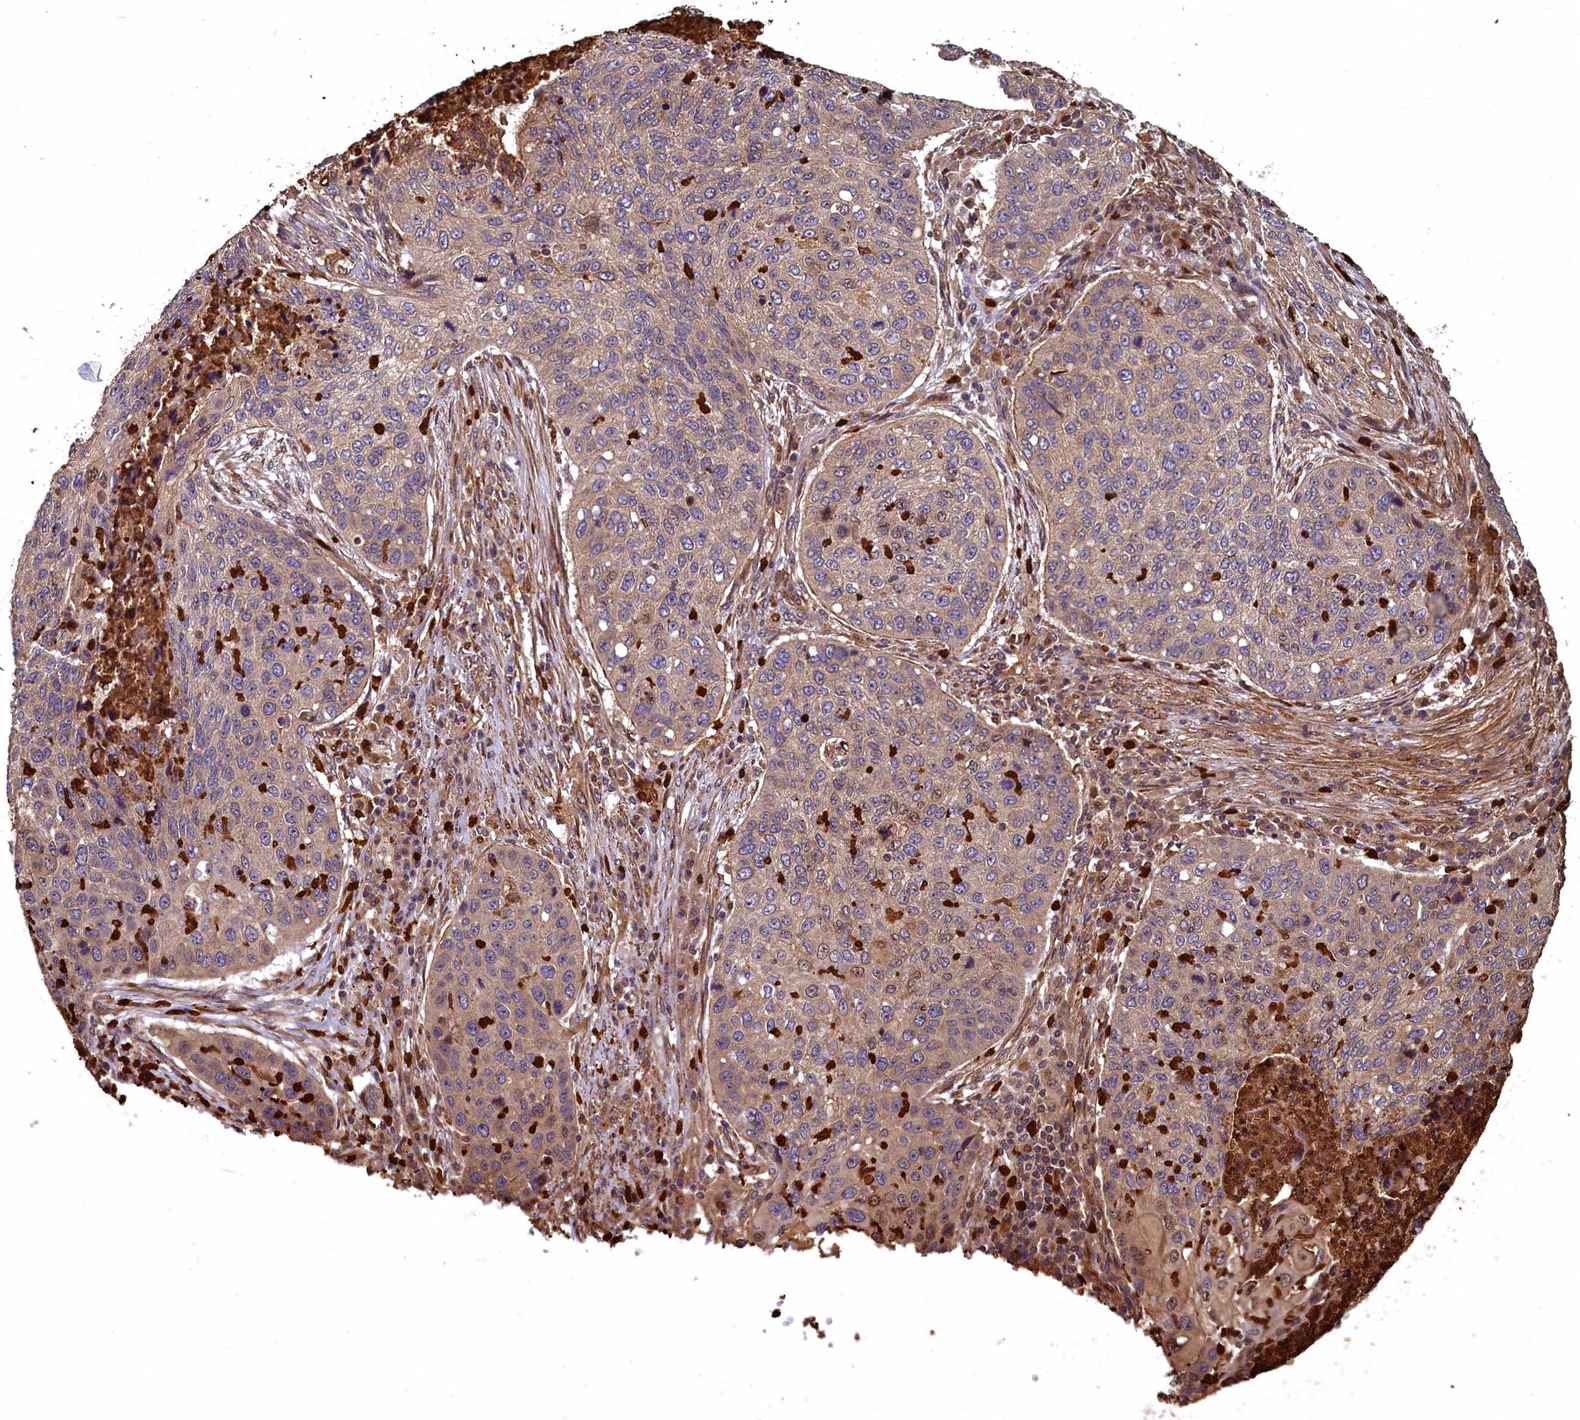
{"staining": {"intensity": "weak", "quantity": ">75%", "location": "cytoplasmic/membranous"}, "tissue": "lung cancer", "cell_type": "Tumor cells", "image_type": "cancer", "snomed": [{"axis": "morphology", "description": "Squamous cell carcinoma, NOS"}, {"axis": "topography", "description": "Lung"}], "caption": "Weak cytoplasmic/membranous positivity for a protein is seen in about >75% of tumor cells of lung cancer (squamous cell carcinoma) using immunohistochemistry.", "gene": "CCDC102B", "patient": {"sex": "female", "age": 63}}